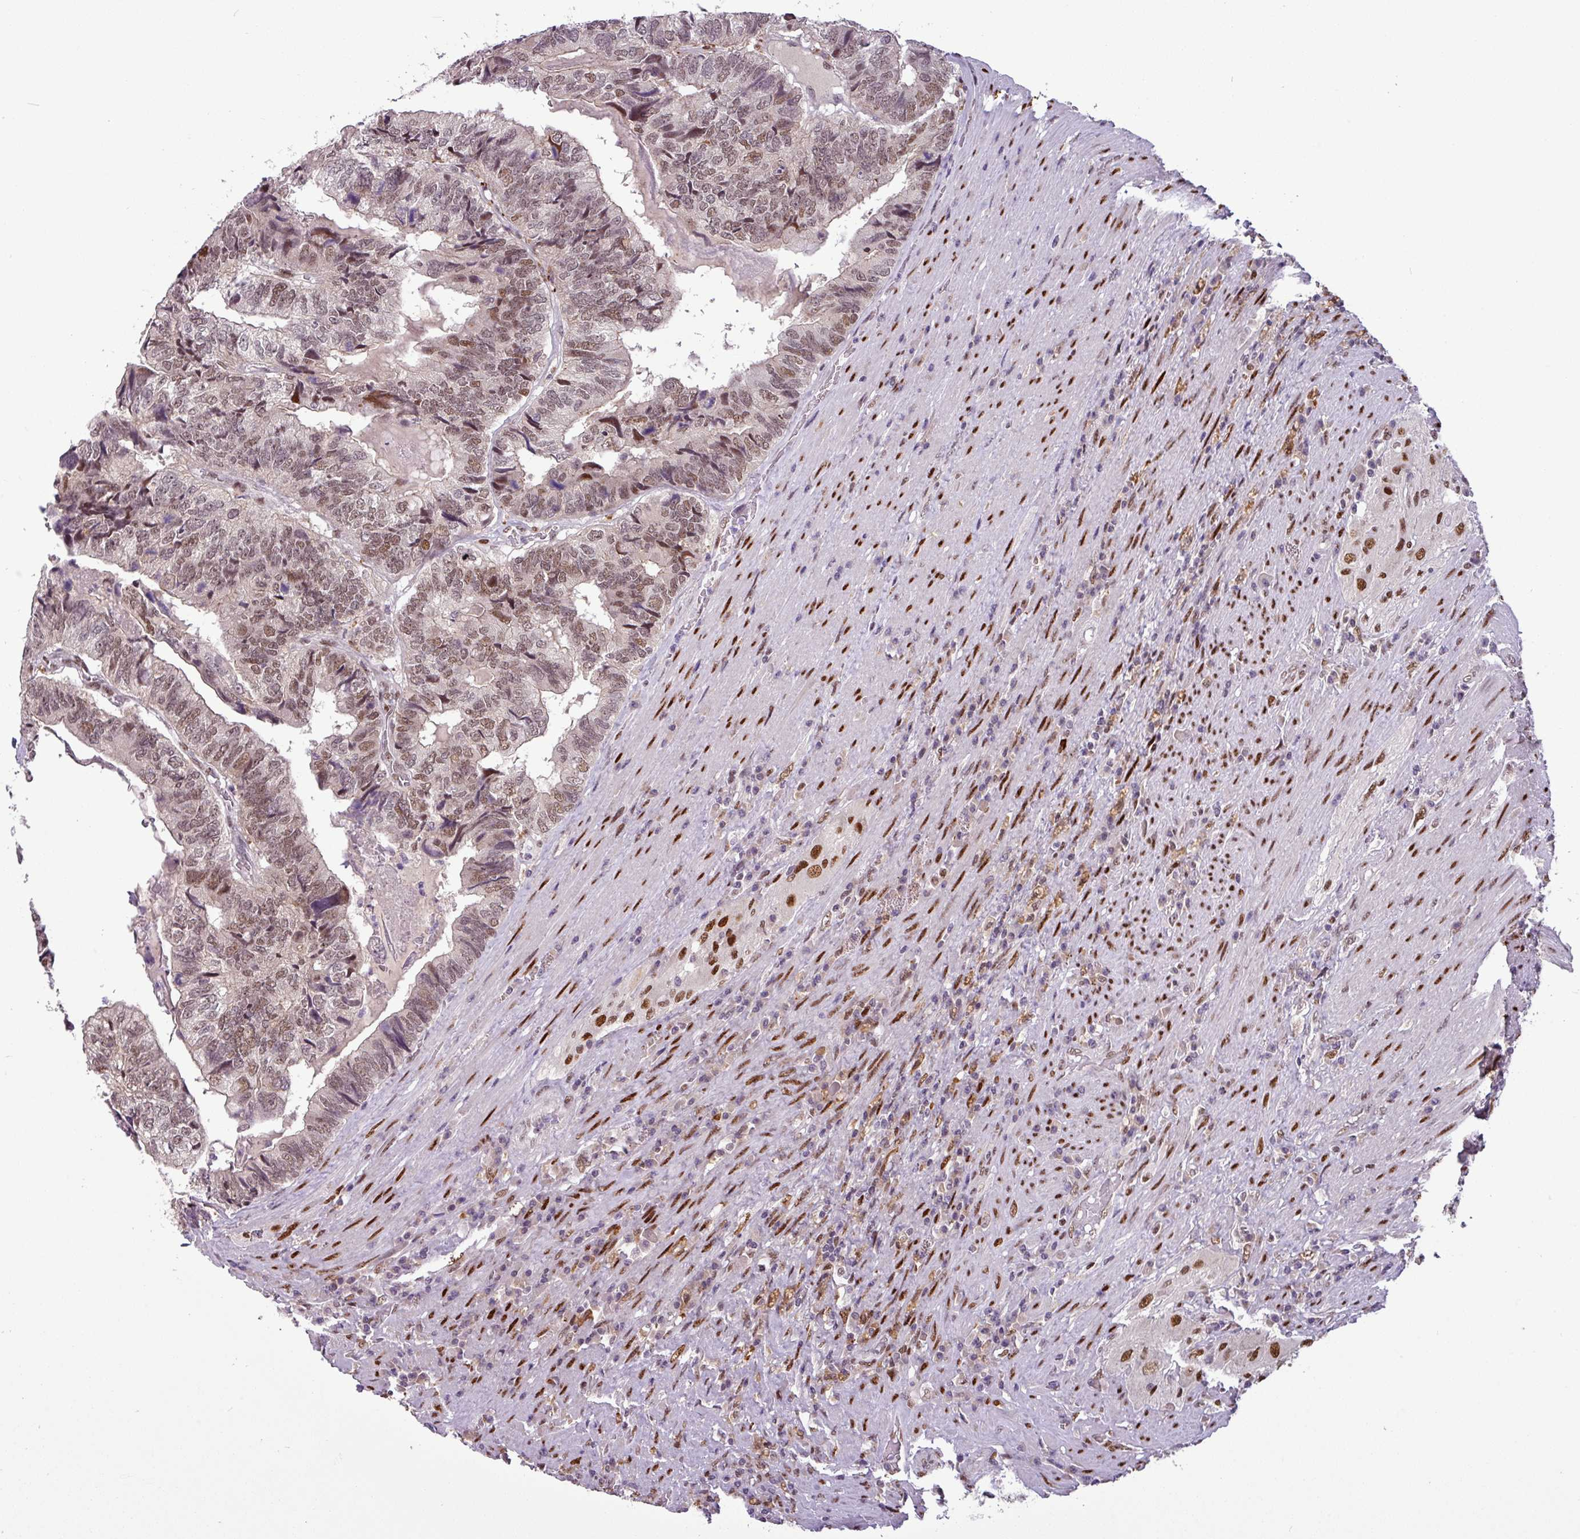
{"staining": {"intensity": "moderate", "quantity": ">75%", "location": "nuclear"}, "tissue": "colorectal cancer", "cell_type": "Tumor cells", "image_type": "cancer", "snomed": [{"axis": "morphology", "description": "Adenocarcinoma, NOS"}, {"axis": "topography", "description": "Colon"}], "caption": "Colorectal cancer (adenocarcinoma) was stained to show a protein in brown. There is medium levels of moderate nuclear positivity in approximately >75% of tumor cells.", "gene": "IRF2BPL", "patient": {"sex": "female", "age": 67}}